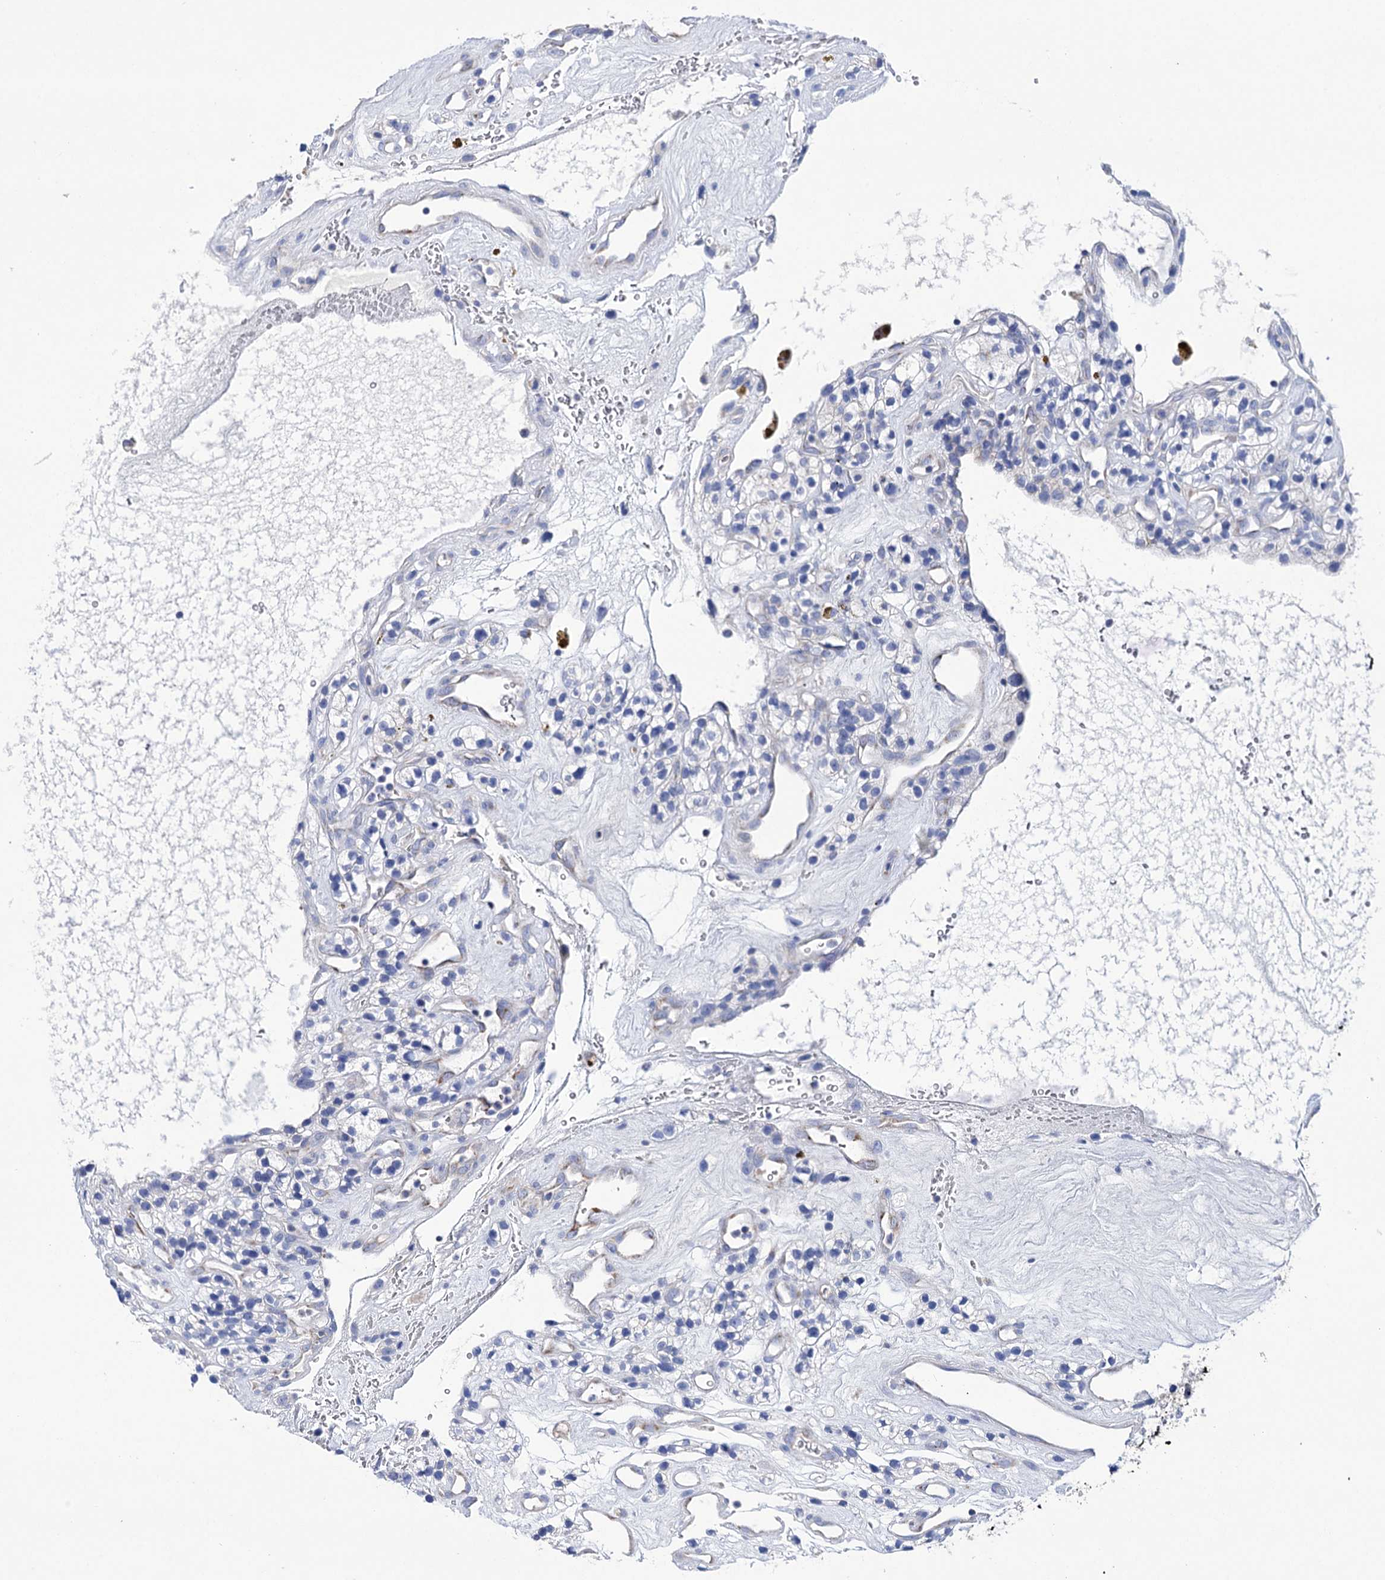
{"staining": {"intensity": "negative", "quantity": "none", "location": "none"}, "tissue": "renal cancer", "cell_type": "Tumor cells", "image_type": "cancer", "snomed": [{"axis": "morphology", "description": "Adenocarcinoma, NOS"}, {"axis": "topography", "description": "Kidney"}], "caption": "Tumor cells are negative for brown protein staining in adenocarcinoma (renal).", "gene": "YARS2", "patient": {"sex": "female", "age": 57}}